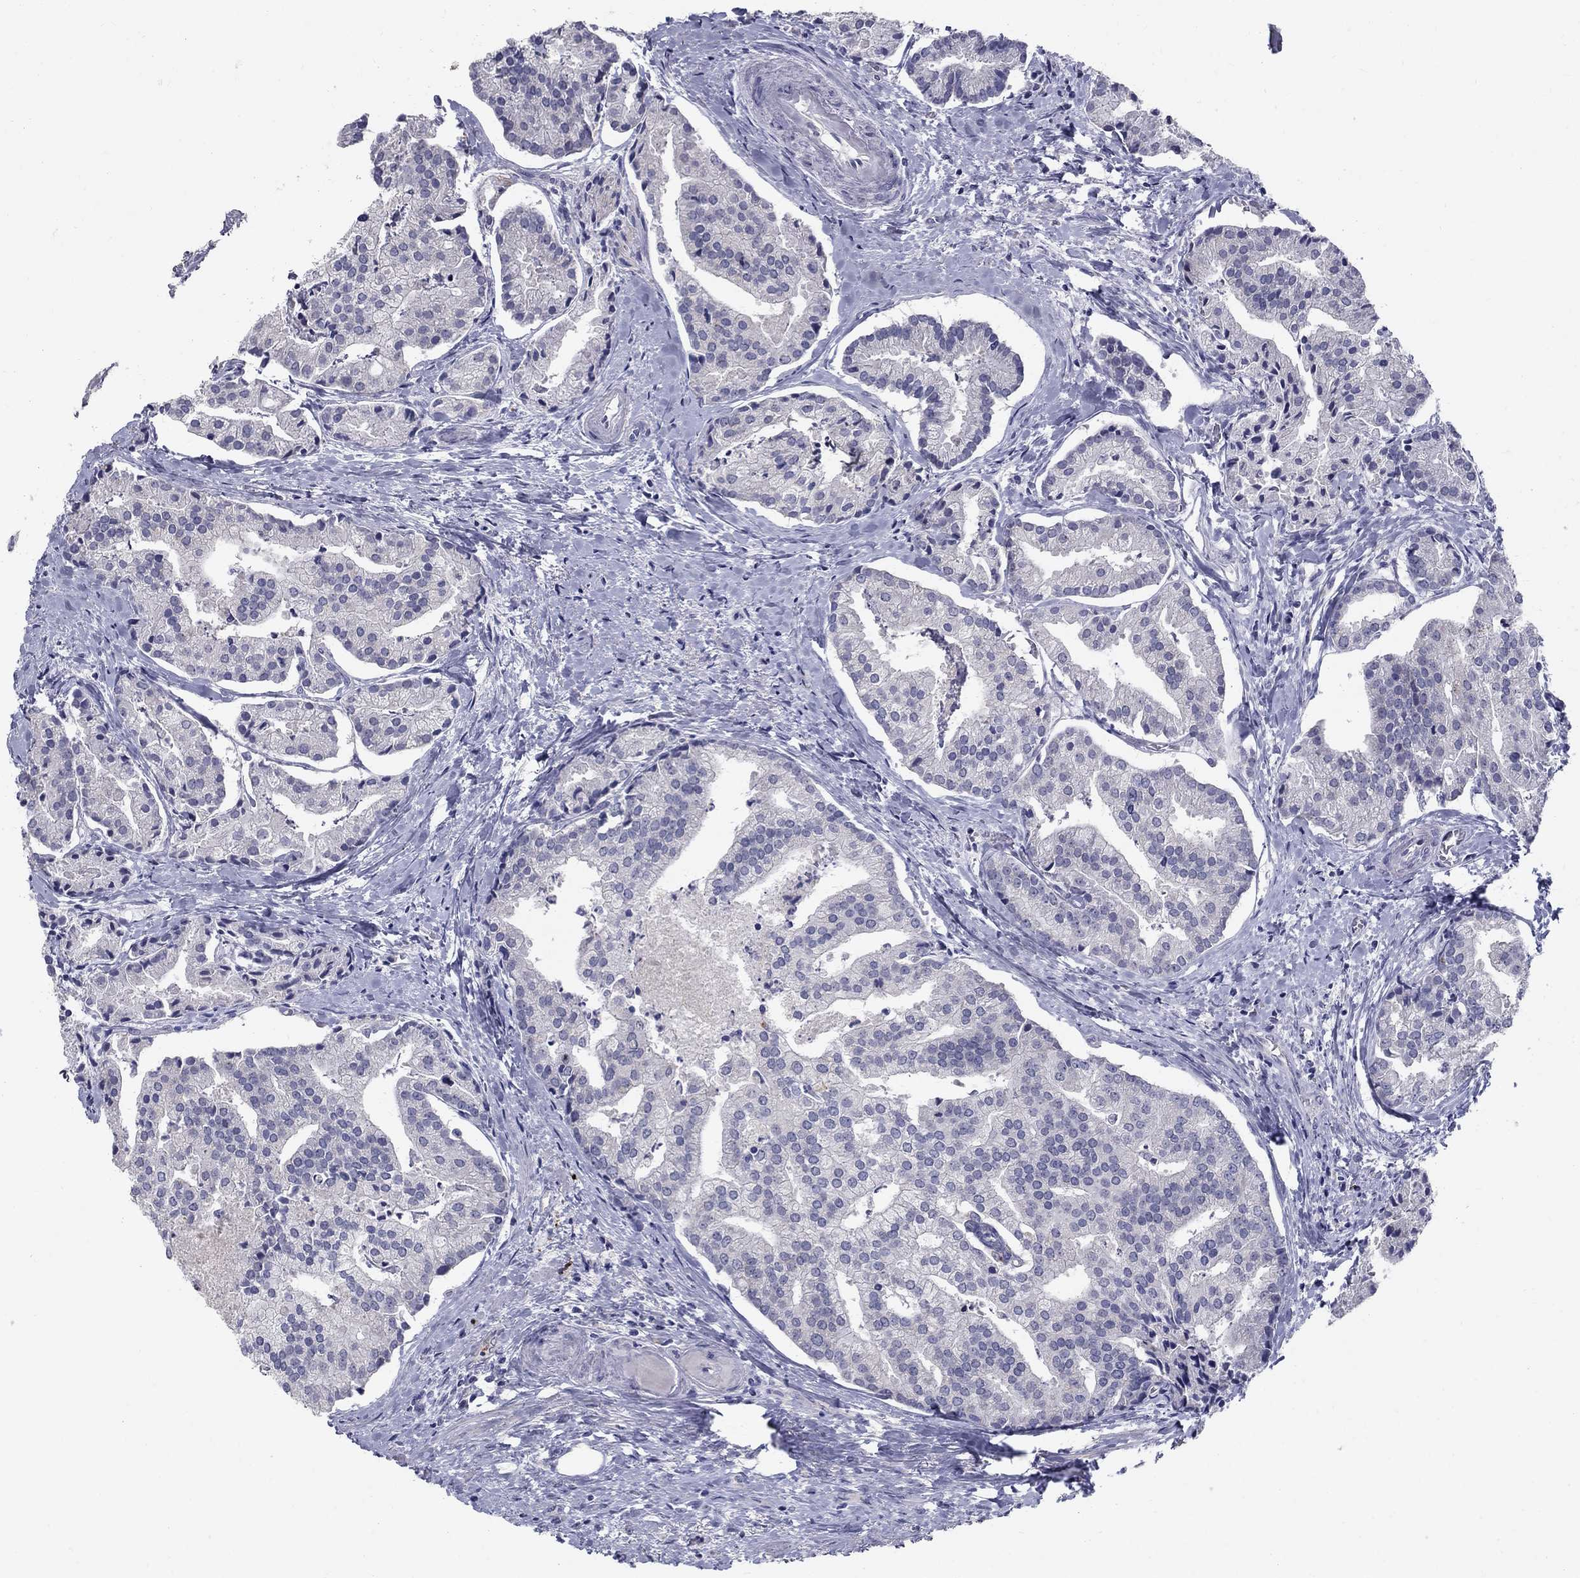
{"staining": {"intensity": "negative", "quantity": "none", "location": "none"}, "tissue": "prostate cancer", "cell_type": "Tumor cells", "image_type": "cancer", "snomed": [{"axis": "morphology", "description": "Adenocarcinoma, NOS"}, {"axis": "topography", "description": "Prostate and seminal vesicle, NOS"}, {"axis": "topography", "description": "Prostate"}], "caption": "Histopathology image shows no protein staining in tumor cells of adenocarcinoma (prostate) tissue. Nuclei are stained in blue.", "gene": "TP53TG5", "patient": {"sex": "male", "age": 44}}